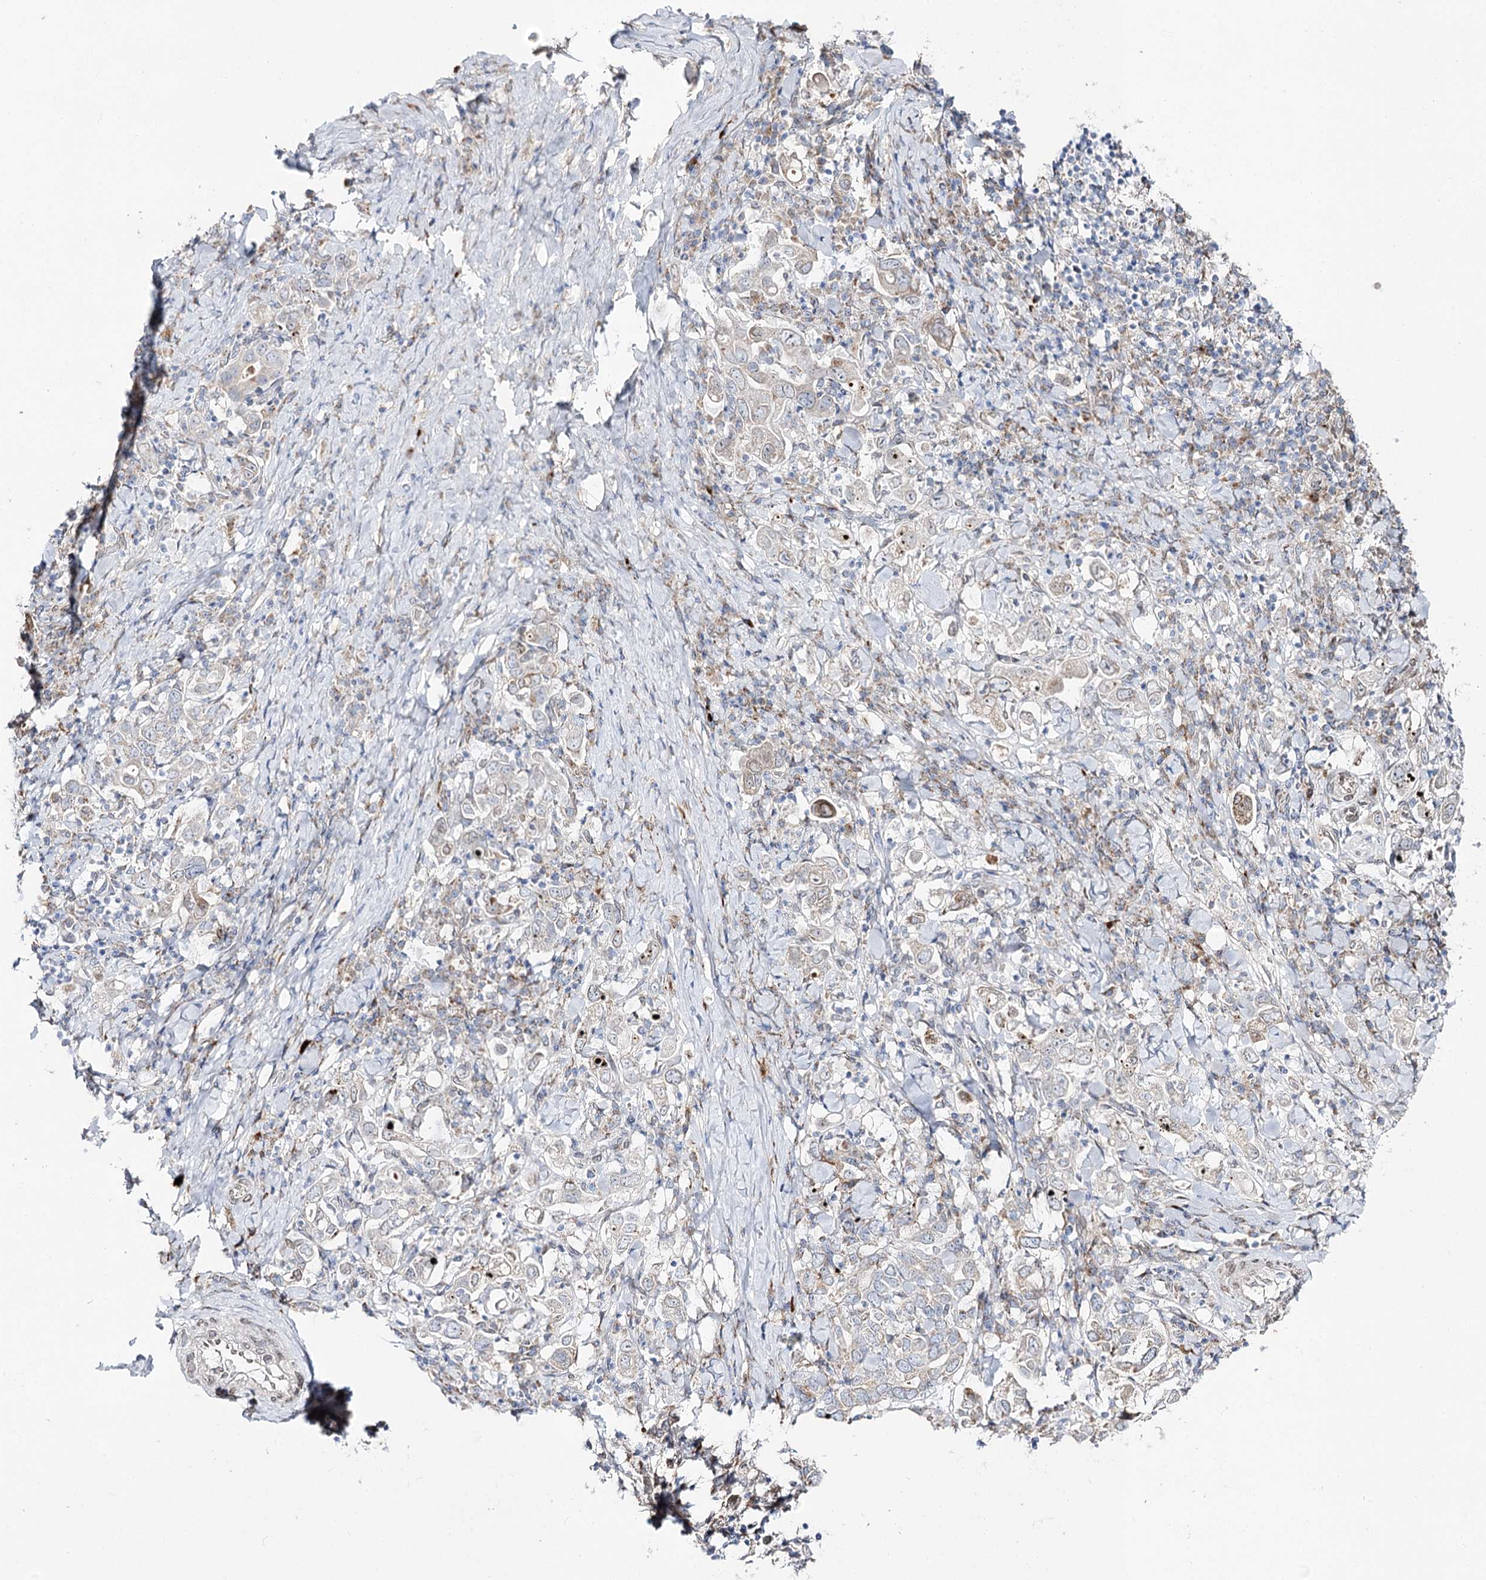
{"staining": {"intensity": "negative", "quantity": "none", "location": "none"}, "tissue": "stomach cancer", "cell_type": "Tumor cells", "image_type": "cancer", "snomed": [{"axis": "morphology", "description": "Adenocarcinoma, NOS"}, {"axis": "topography", "description": "Stomach, upper"}], "caption": "DAB (3,3'-diaminobenzidine) immunohistochemical staining of human stomach cancer displays no significant expression in tumor cells.", "gene": "C11orf80", "patient": {"sex": "male", "age": 62}}